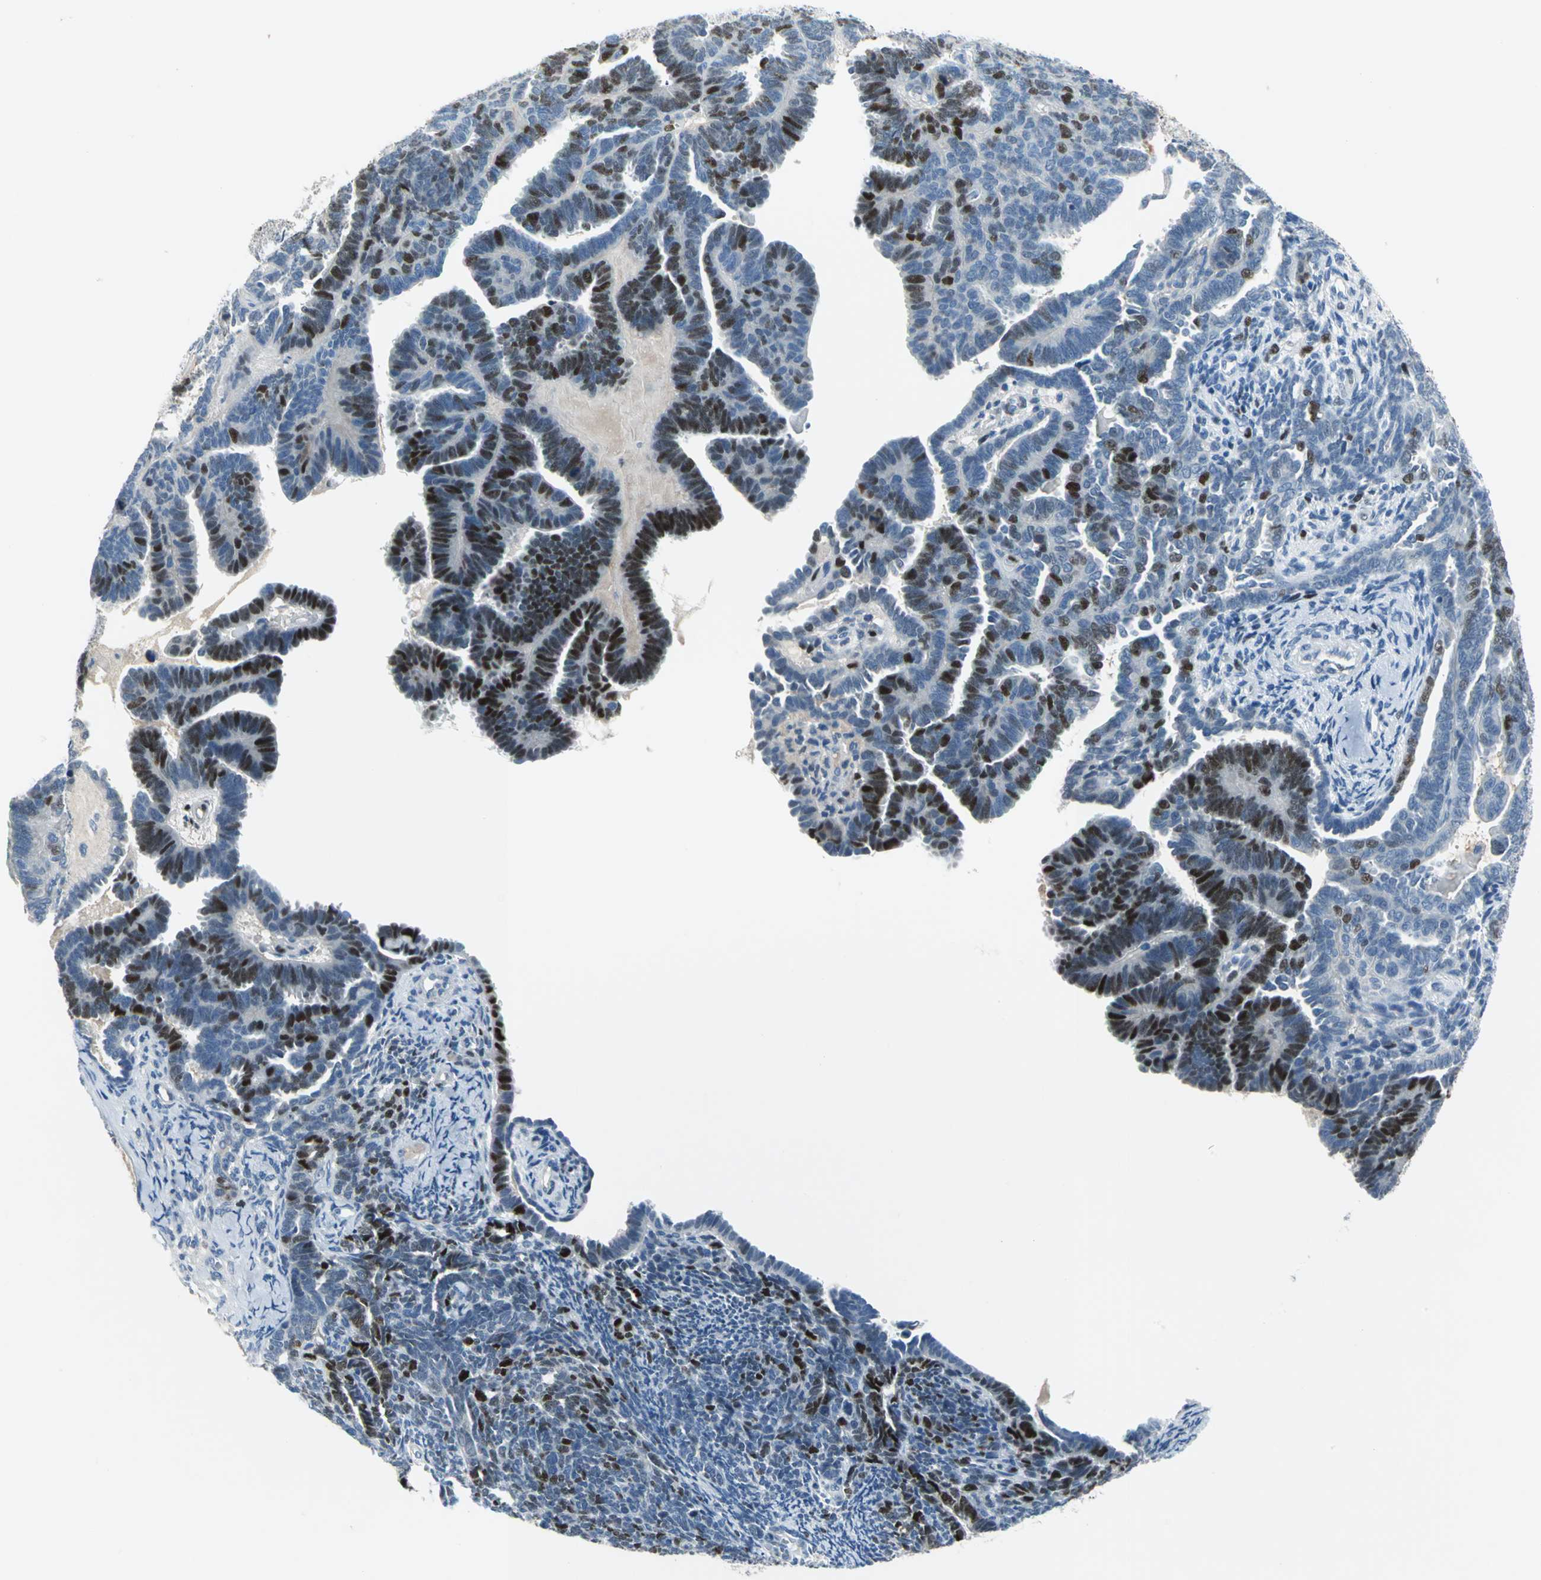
{"staining": {"intensity": "strong", "quantity": "<25%", "location": "nuclear"}, "tissue": "endometrial cancer", "cell_type": "Tumor cells", "image_type": "cancer", "snomed": [{"axis": "morphology", "description": "Neoplasm, malignant, NOS"}, {"axis": "topography", "description": "Endometrium"}], "caption": "Immunohistochemistry (DAB) staining of endometrial cancer (malignant neoplasm) reveals strong nuclear protein expression in approximately <25% of tumor cells. (brown staining indicates protein expression, while blue staining denotes nuclei).", "gene": "MCM4", "patient": {"sex": "female", "age": 74}}